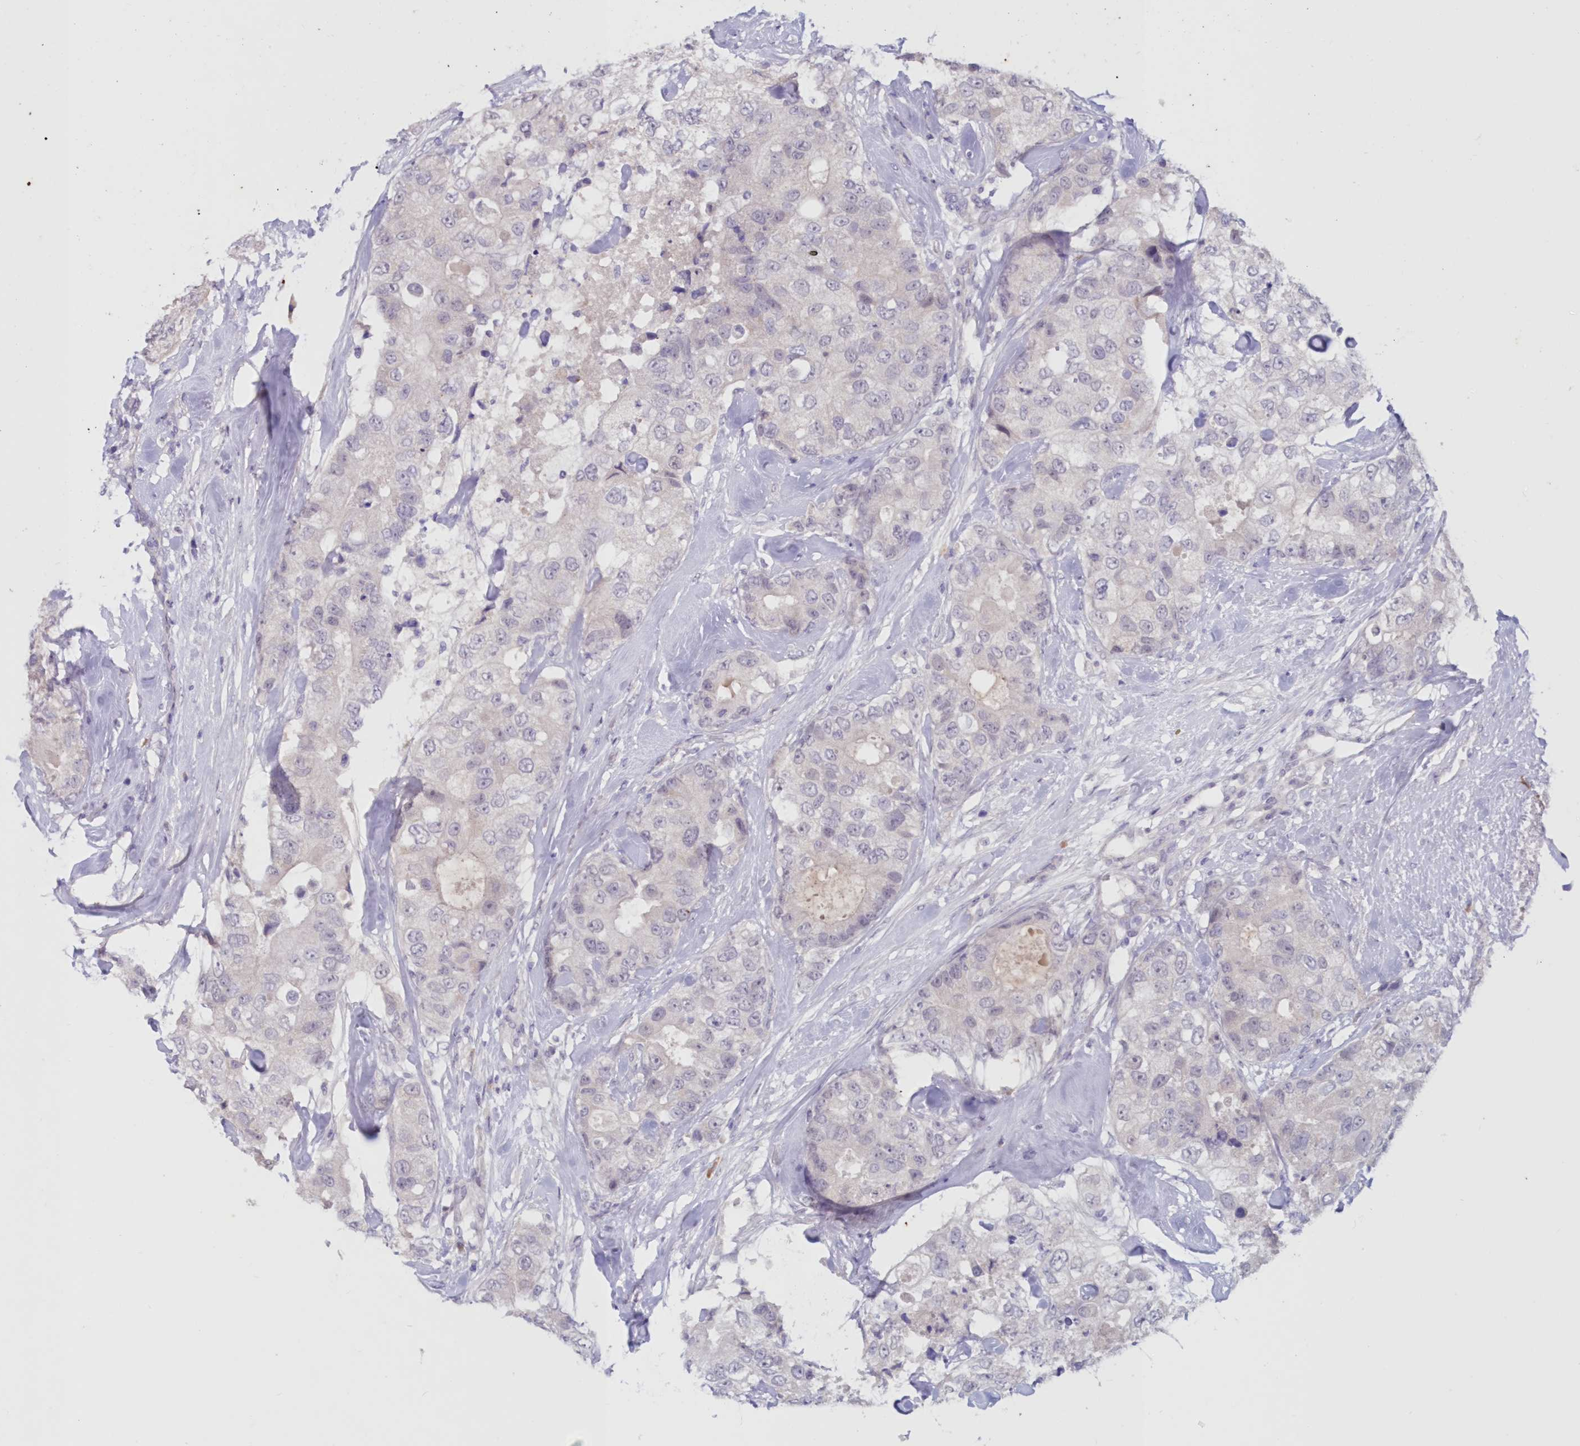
{"staining": {"intensity": "negative", "quantity": "none", "location": "none"}, "tissue": "breast cancer", "cell_type": "Tumor cells", "image_type": "cancer", "snomed": [{"axis": "morphology", "description": "Duct carcinoma"}, {"axis": "topography", "description": "Breast"}], "caption": "Human infiltrating ductal carcinoma (breast) stained for a protein using IHC exhibits no staining in tumor cells.", "gene": "SNED1", "patient": {"sex": "female", "age": 62}}